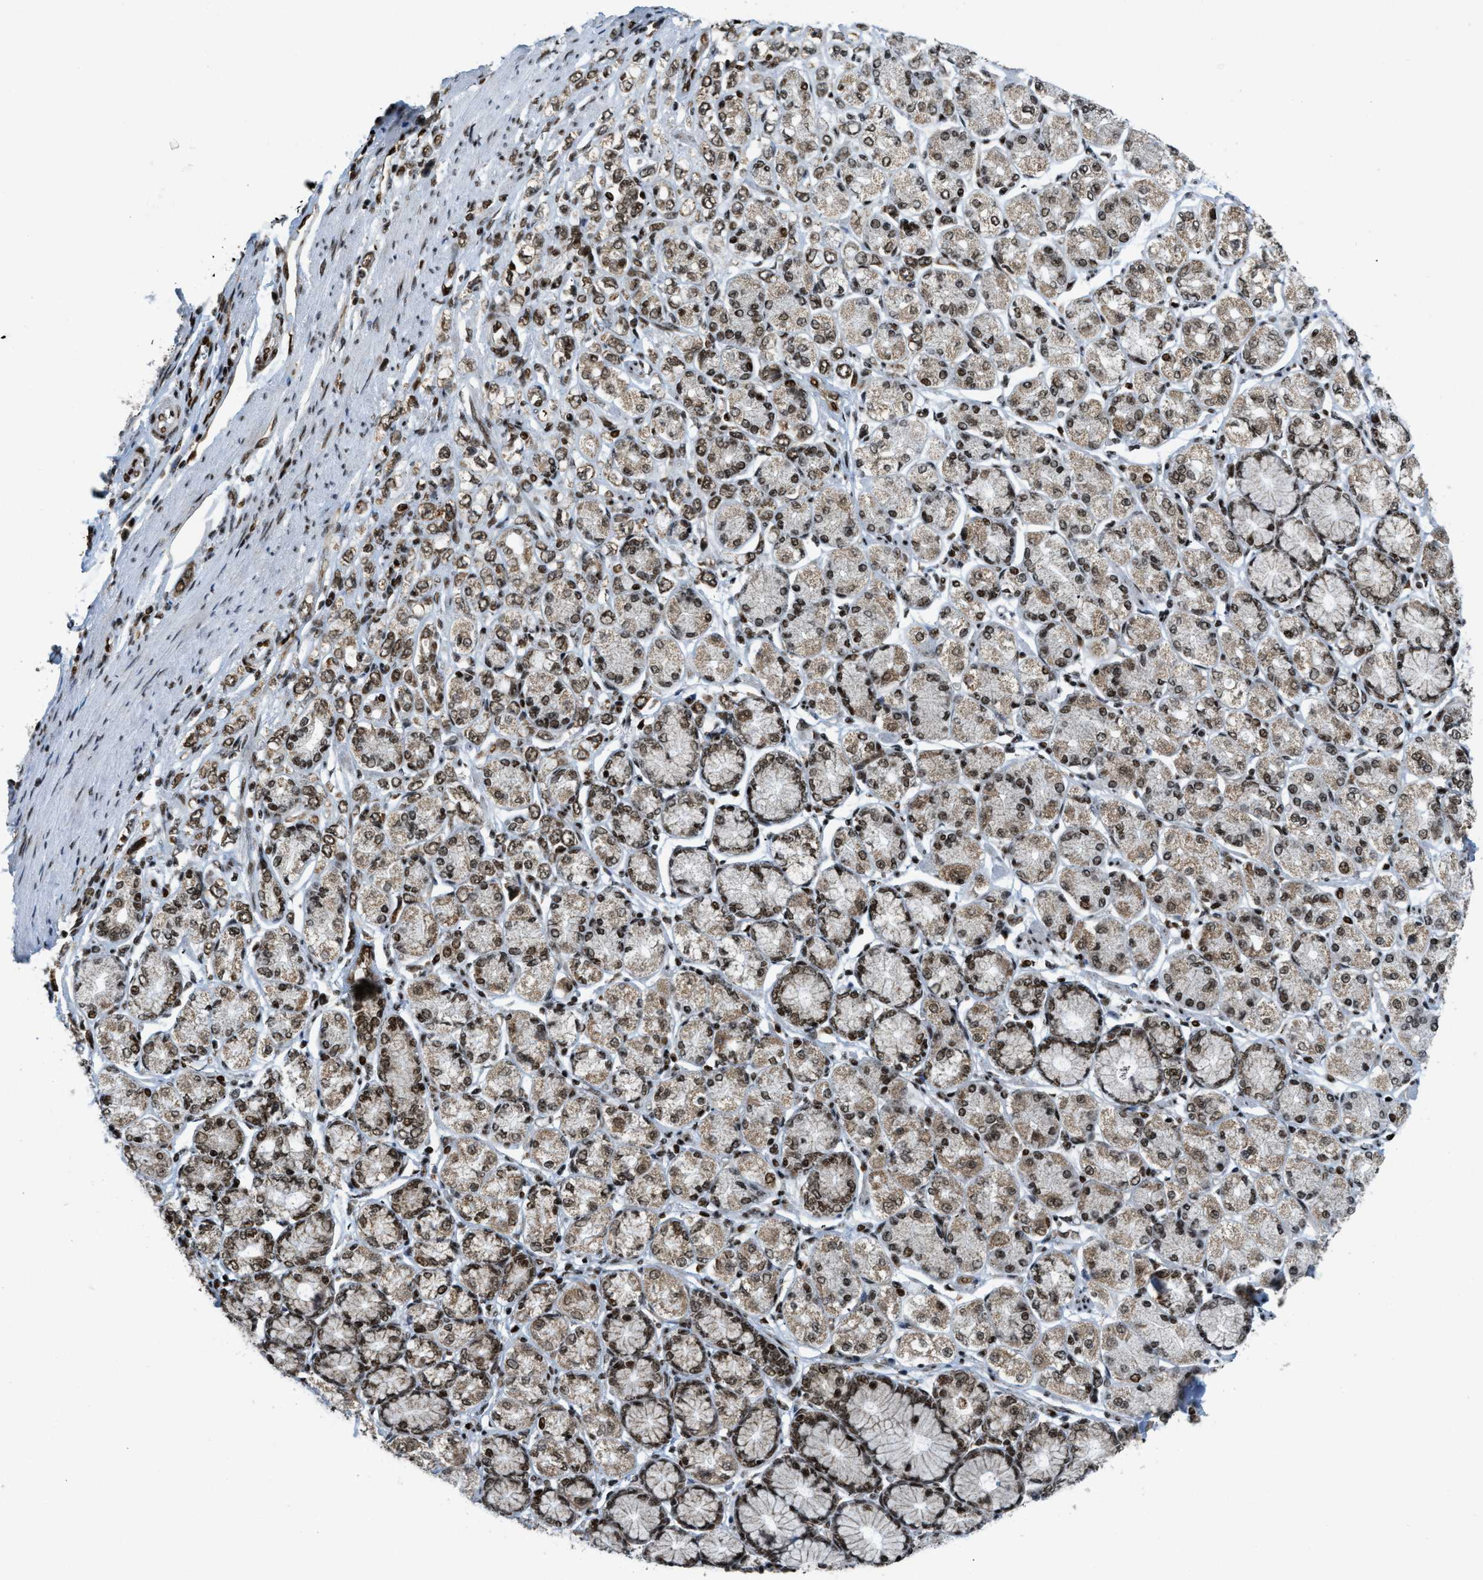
{"staining": {"intensity": "moderate", "quantity": ">75%", "location": "nuclear"}, "tissue": "stomach cancer", "cell_type": "Tumor cells", "image_type": "cancer", "snomed": [{"axis": "morphology", "description": "Adenocarcinoma, NOS"}, {"axis": "topography", "description": "Stomach"}], "caption": "Immunohistochemical staining of human stomach adenocarcinoma demonstrates moderate nuclear protein expression in approximately >75% of tumor cells.", "gene": "GABPB1", "patient": {"sex": "female", "age": 65}}